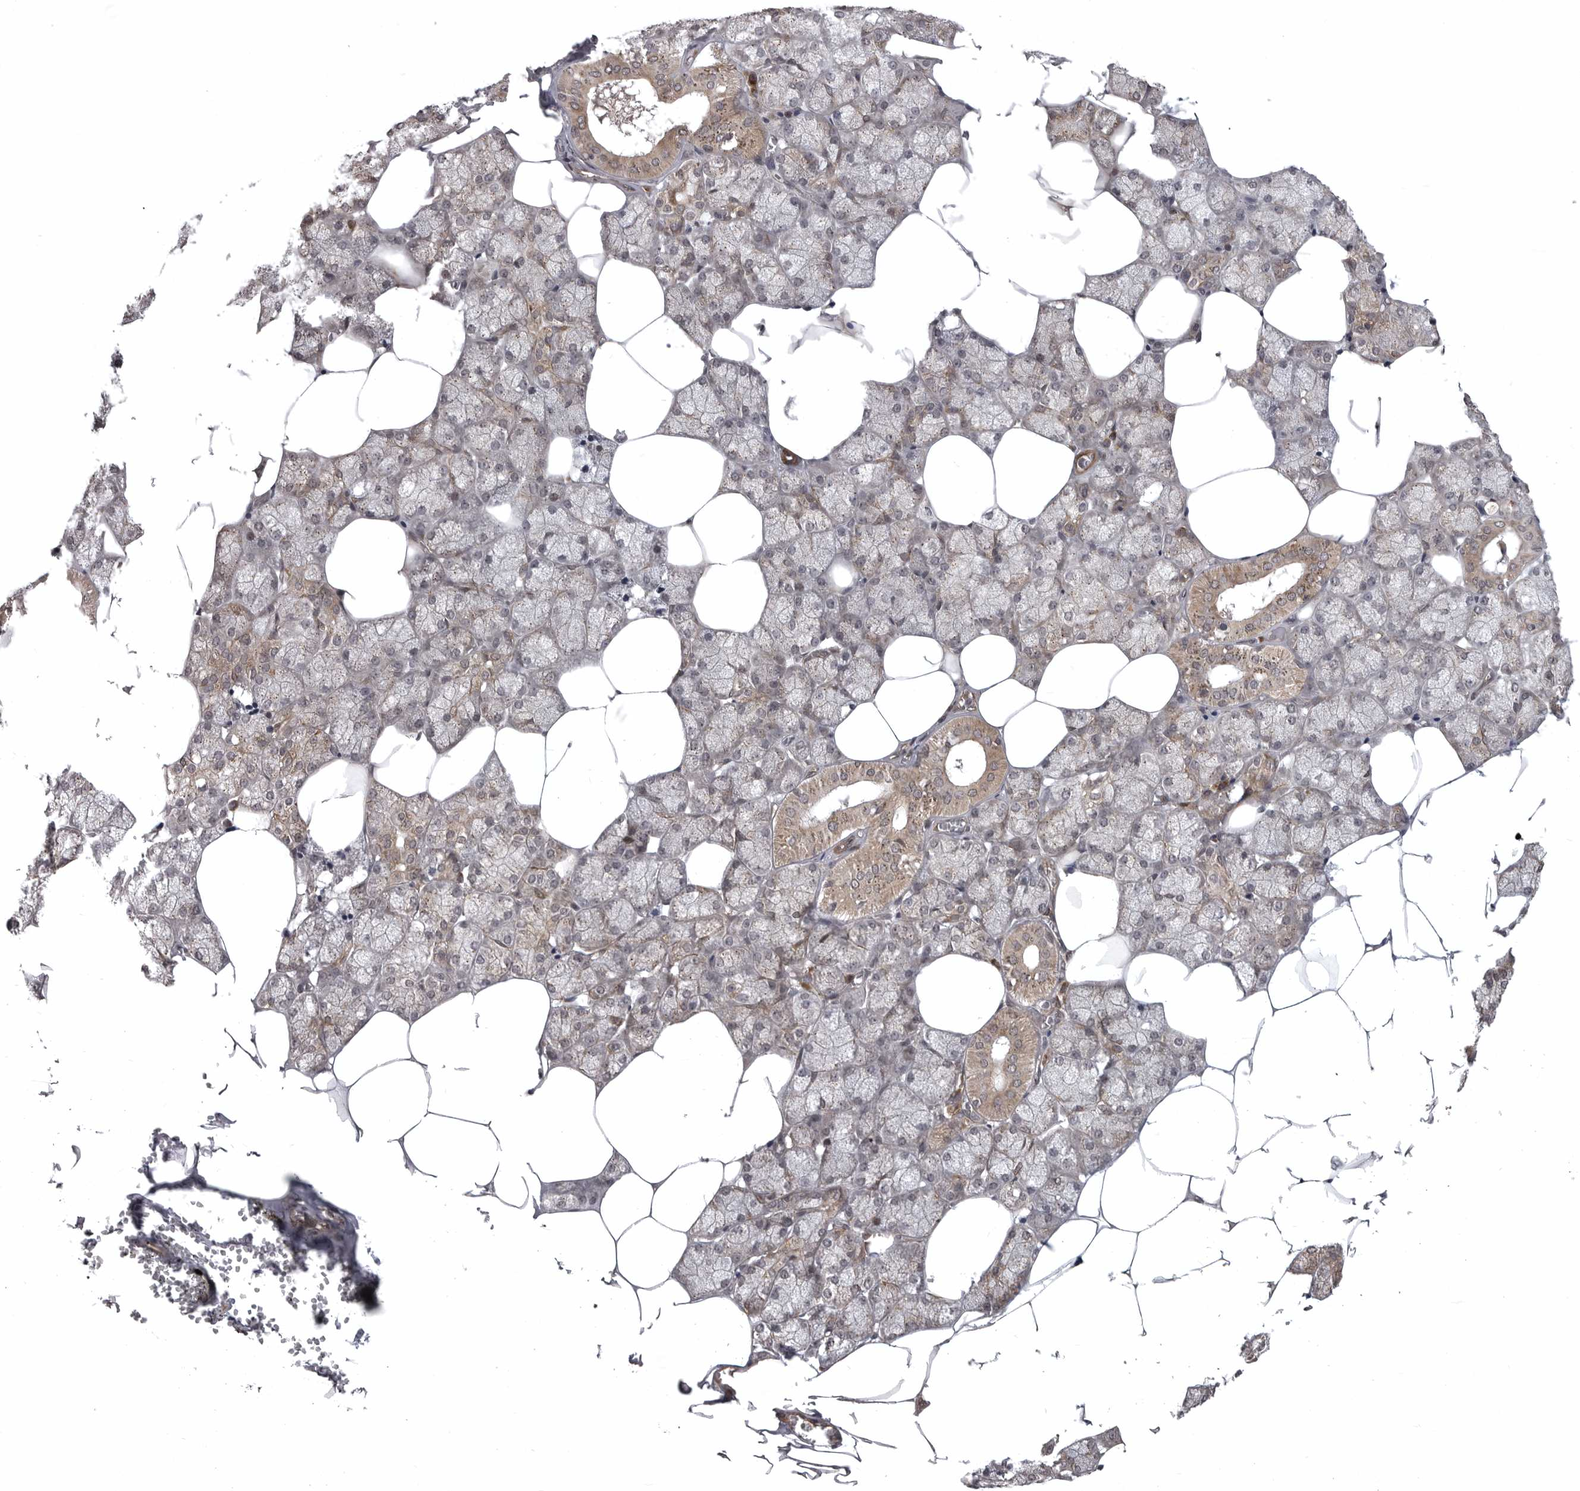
{"staining": {"intensity": "moderate", "quantity": "25%-75%", "location": "cytoplasmic/membranous,nuclear"}, "tissue": "salivary gland", "cell_type": "Glandular cells", "image_type": "normal", "snomed": [{"axis": "morphology", "description": "Normal tissue, NOS"}, {"axis": "topography", "description": "Salivary gland"}], "caption": "IHC histopathology image of benign salivary gland: human salivary gland stained using IHC shows medium levels of moderate protein expression localized specifically in the cytoplasmic/membranous,nuclear of glandular cells, appearing as a cytoplasmic/membranous,nuclear brown color.", "gene": "SNX16", "patient": {"sex": "male", "age": 62}}